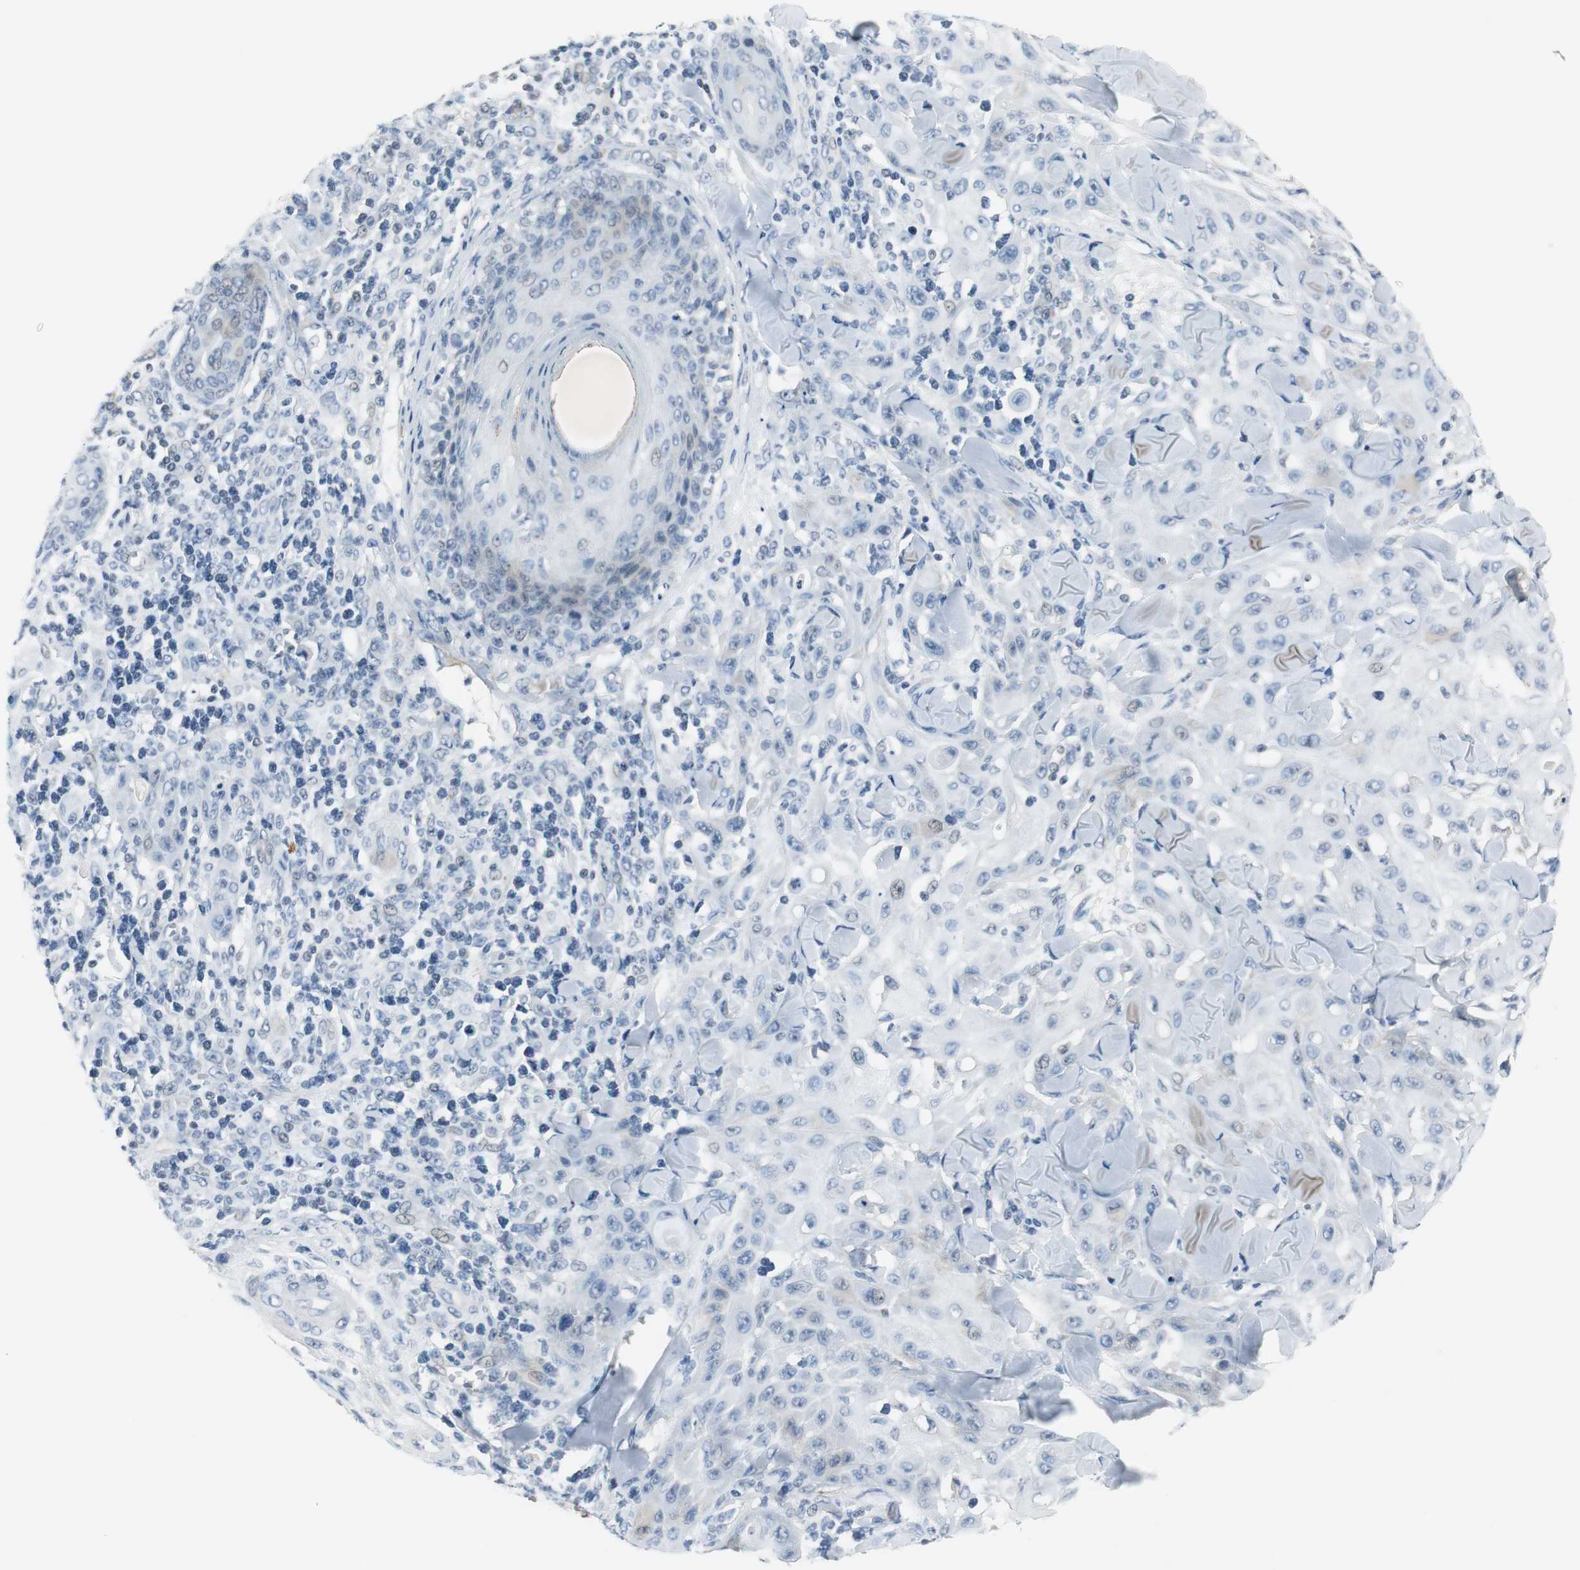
{"staining": {"intensity": "negative", "quantity": "none", "location": "none"}, "tissue": "skin cancer", "cell_type": "Tumor cells", "image_type": "cancer", "snomed": [{"axis": "morphology", "description": "Squamous cell carcinoma, NOS"}, {"axis": "topography", "description": "Skin"}], "caption": "IHC histopathology image of human skin cancer (squamous cell carcinoma) stained for a protein (brown), which displays no staining in tumor cells.", "gene": "CCT5", "patient": {"sex": "male", "age": 24}}